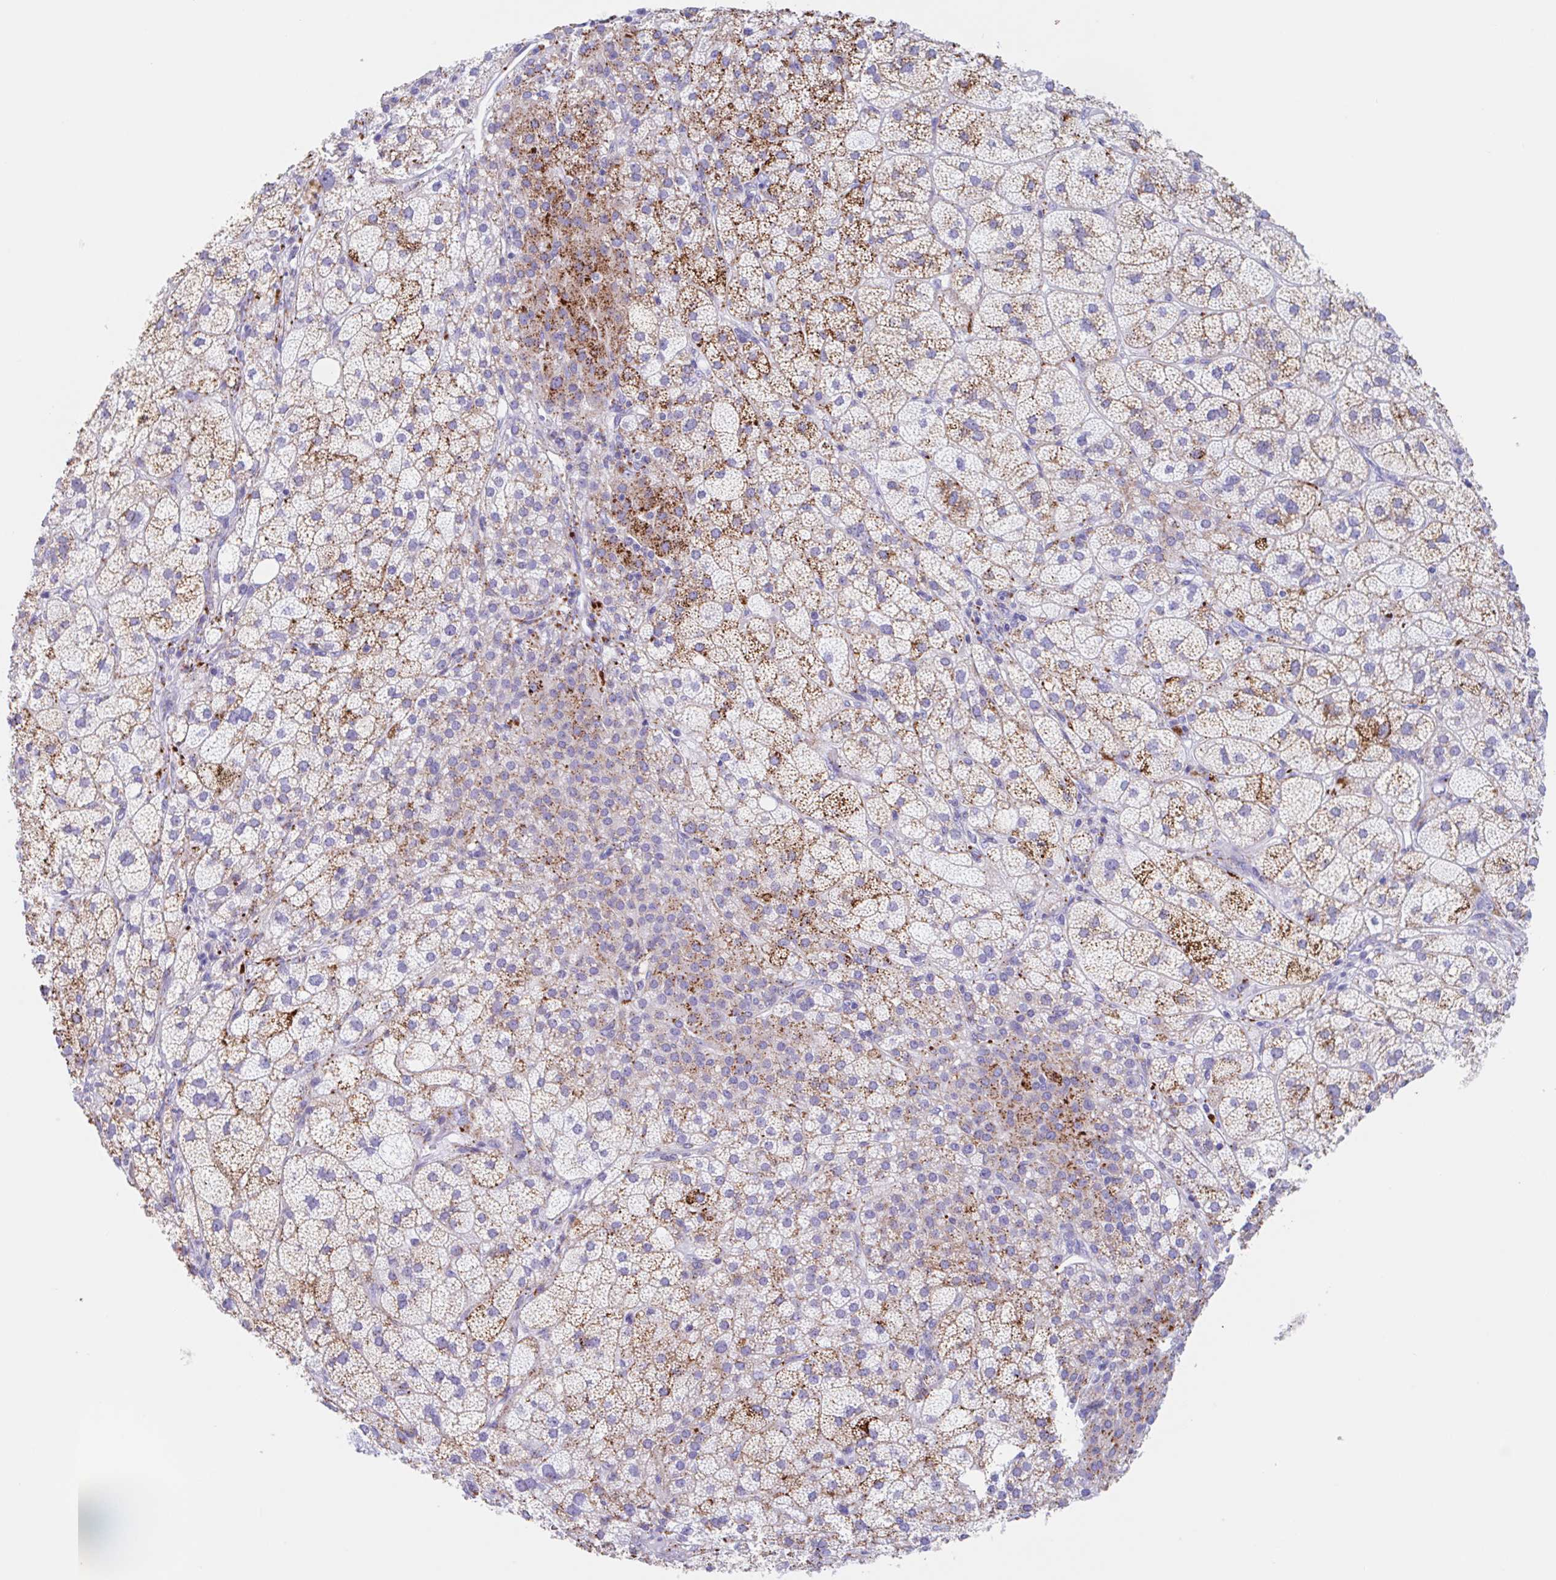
{"staining": {"intensity": "strong", "quantity": ">75%", "location": "cytoplasmic/membranous"}, "tissue": "adrenal gland", "cell_type": "Glandular cells", "image_type": "normal", "snomed": [{"axis": "morphology", "description": "Normal tissue, NOS"}, {"axis": "topography", "description": "Adrenal gland"}], "caption": "The image displays immunohistochemical staining of unremarkable adrenal gland. There is strong cytoplasmic/membranous positivity is seen in about >75% of glandular cells. The protein is shown in brown color, while the nuclei are stained blue.", "gene": "ANKRD9", "patient": {"sex": "female", "age": 60}}